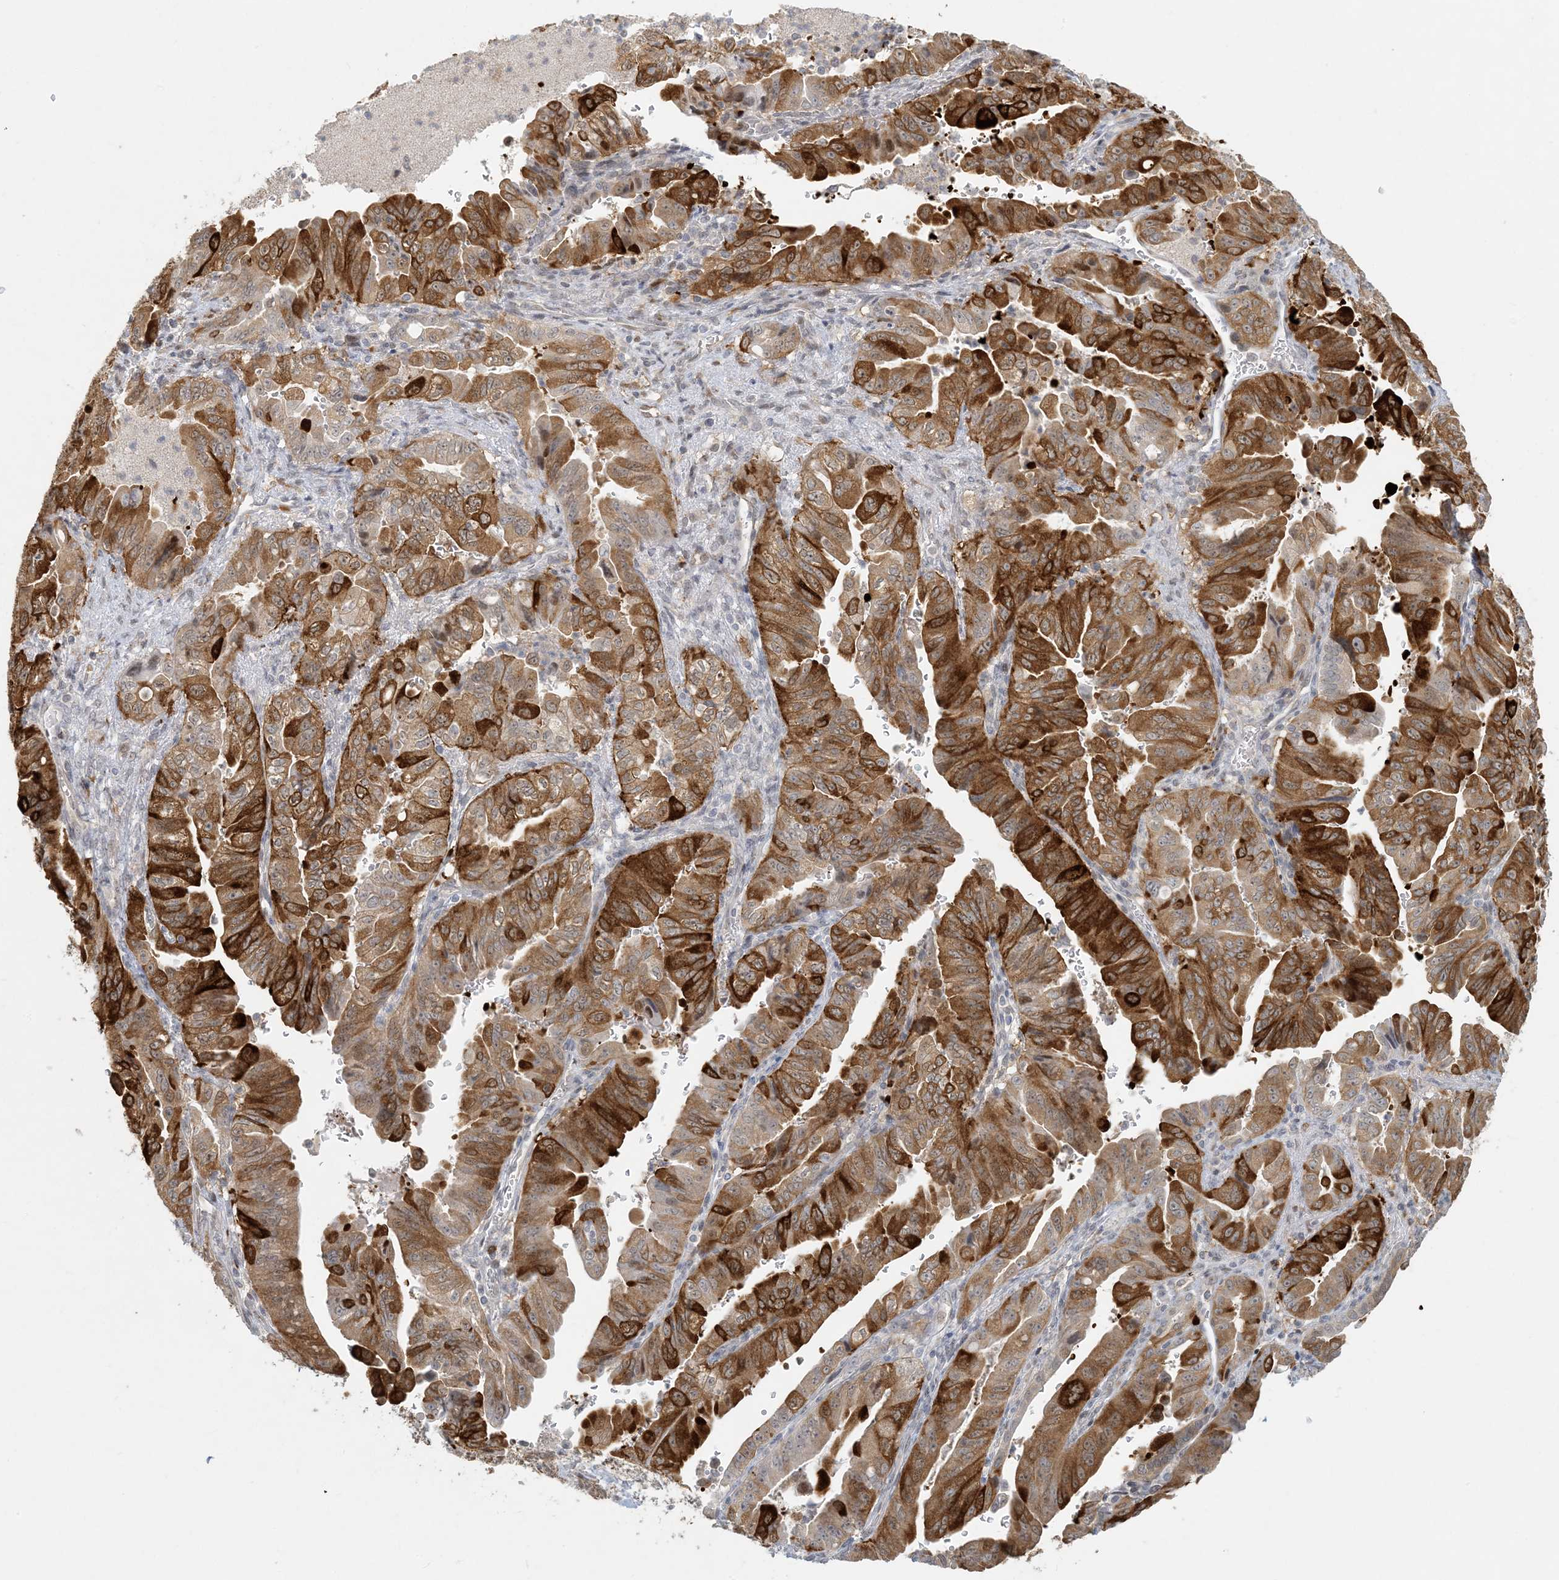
{"staining": {"intensity": "strong", "quantity": "25%-75%", "location": "cytoplasmic/membranous"}, "tissue": "pancreatic cancer", "cell_type": "Tumor cells", "image_type": "cancer", "snomed": [{"axis": "morphology", "description": "Adenocarcinoma, NOS"}, {"axis": "topography", "description": "Pancreas"}], "caption": "A high amount of strong cytoplasmic/membranous positivity is identified in about 25%-75% of tumor cells in adenocarcinoma (pancreatic) tissue. (Brightfield microscopy of DAB IHC at high magnification).", "gene": "BCORL1", "patient": {"sex": "male", "age": 70}}